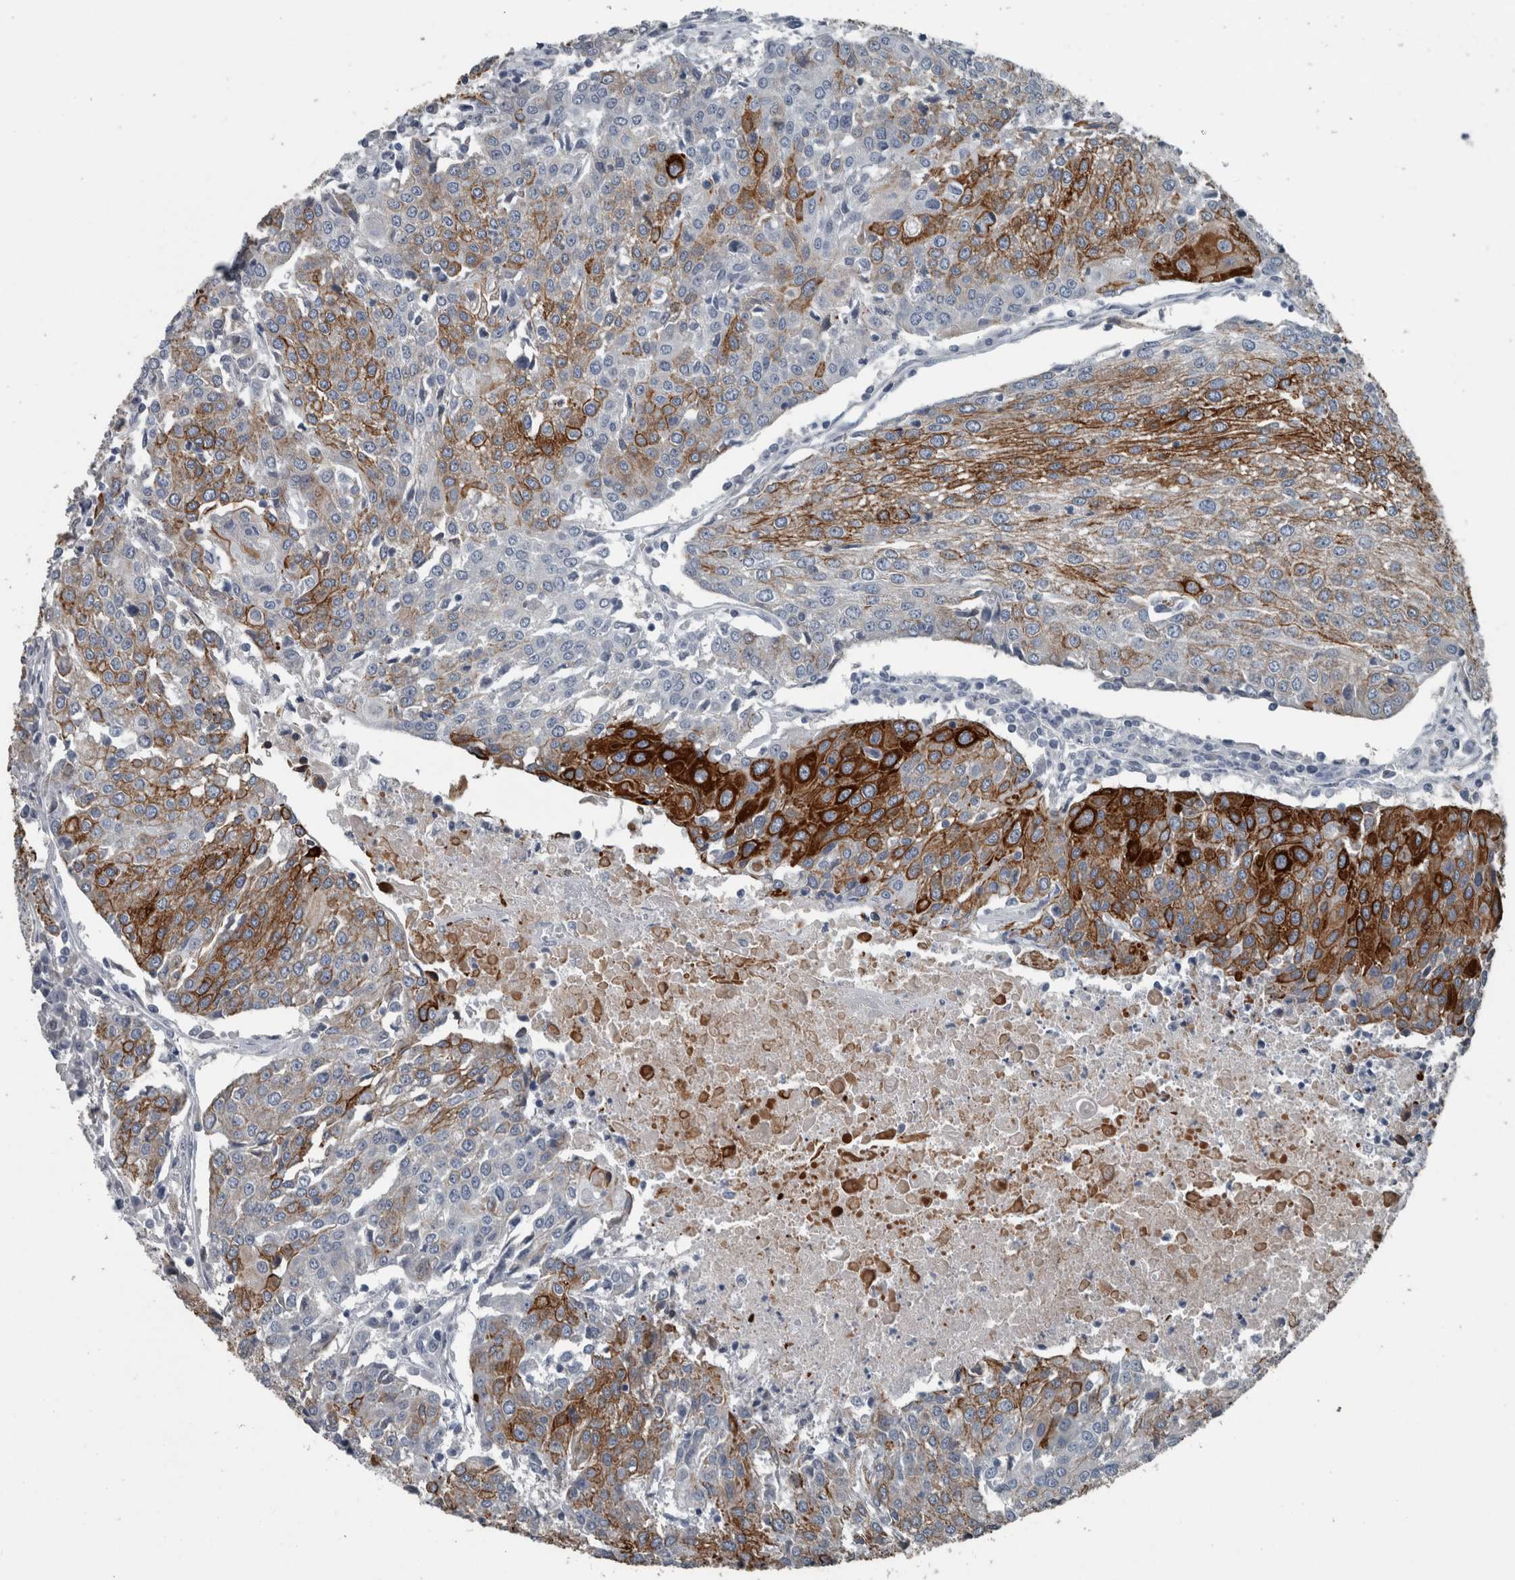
{"staining": {"intensity": "strong", "quantity": "25%-75%", "location": "cytoplasmic/membranous"}, "tissue": "urothelial cancer", "cell_type": "Tumor cells", "image_type": "cancer", "snomed": [{"axis": "morphology", "description": "Urothelial carcinoma, High grade"}, {"axis": "topography", "description": "Urinary bladder"}], "caption": "Urothelial cancer tissue shows strong cytoplasmic/membranous expression in about 25%-75% of tumor cells", "gene": "KRT20", "patient": {"sex": "female", "age": 85}}